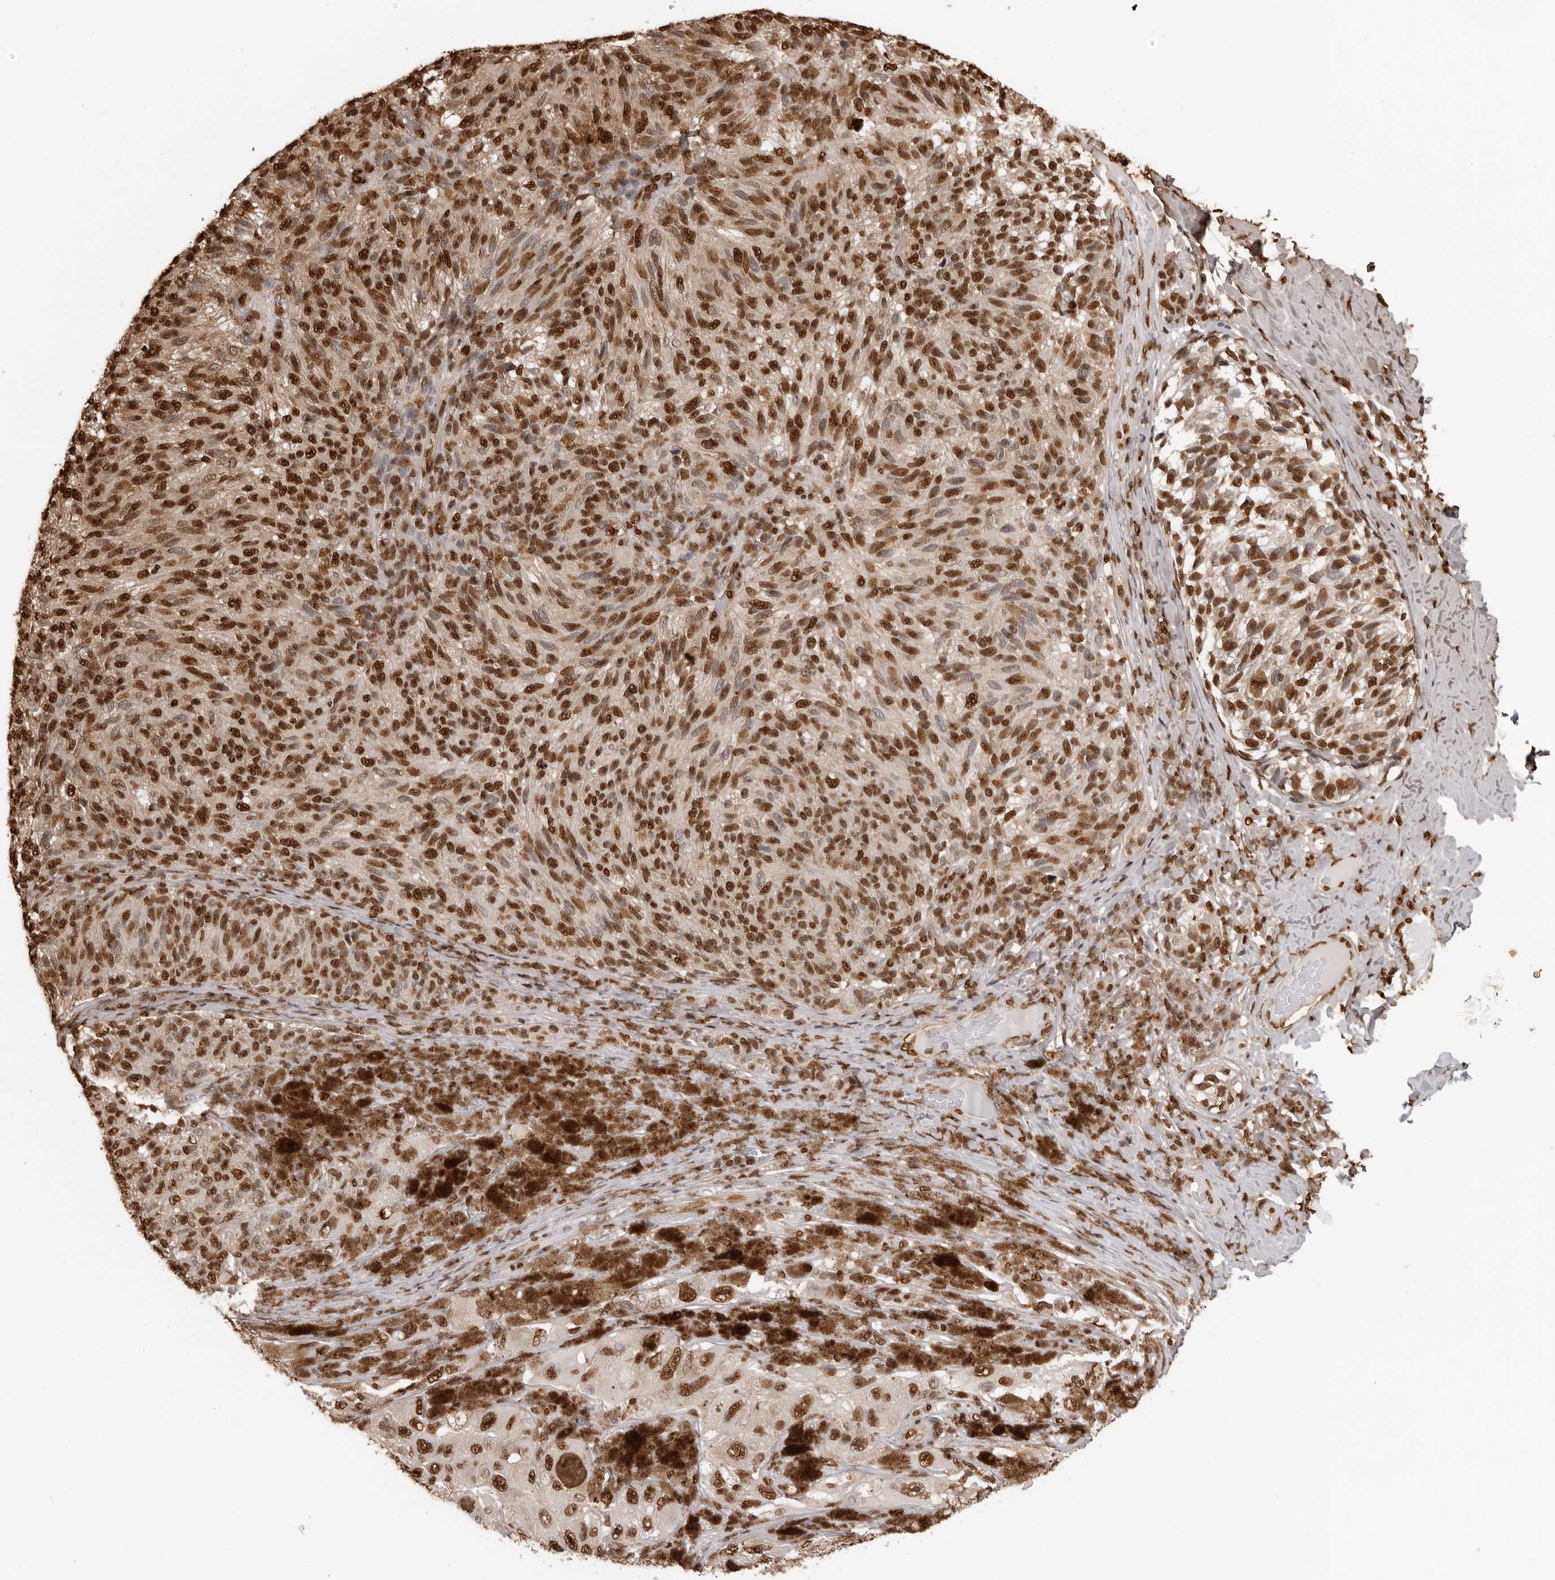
{"staining": {"intensity": "strong", "quantity": ">75%", "location": "nuclear"}, "tissue": "melanoma", "cell_type": "Tumor cells", "image_type": "cancer", "snomed": [{"axis": "morphology", "description": "Malignant melanoma, NOS"}, {"axis": "topography", "description": "Skin"}], "caption": "Immunohistochemical staining of melanoma displays strong nuclear protein expression in approximately >75% of tumor cells. (Stains: DAB in brown, nuclei in blue, Microscopy: brightfield microscopy at high magnification).", "gene": "ZFP91", "patient": {"sex": "female", "age": 73}}